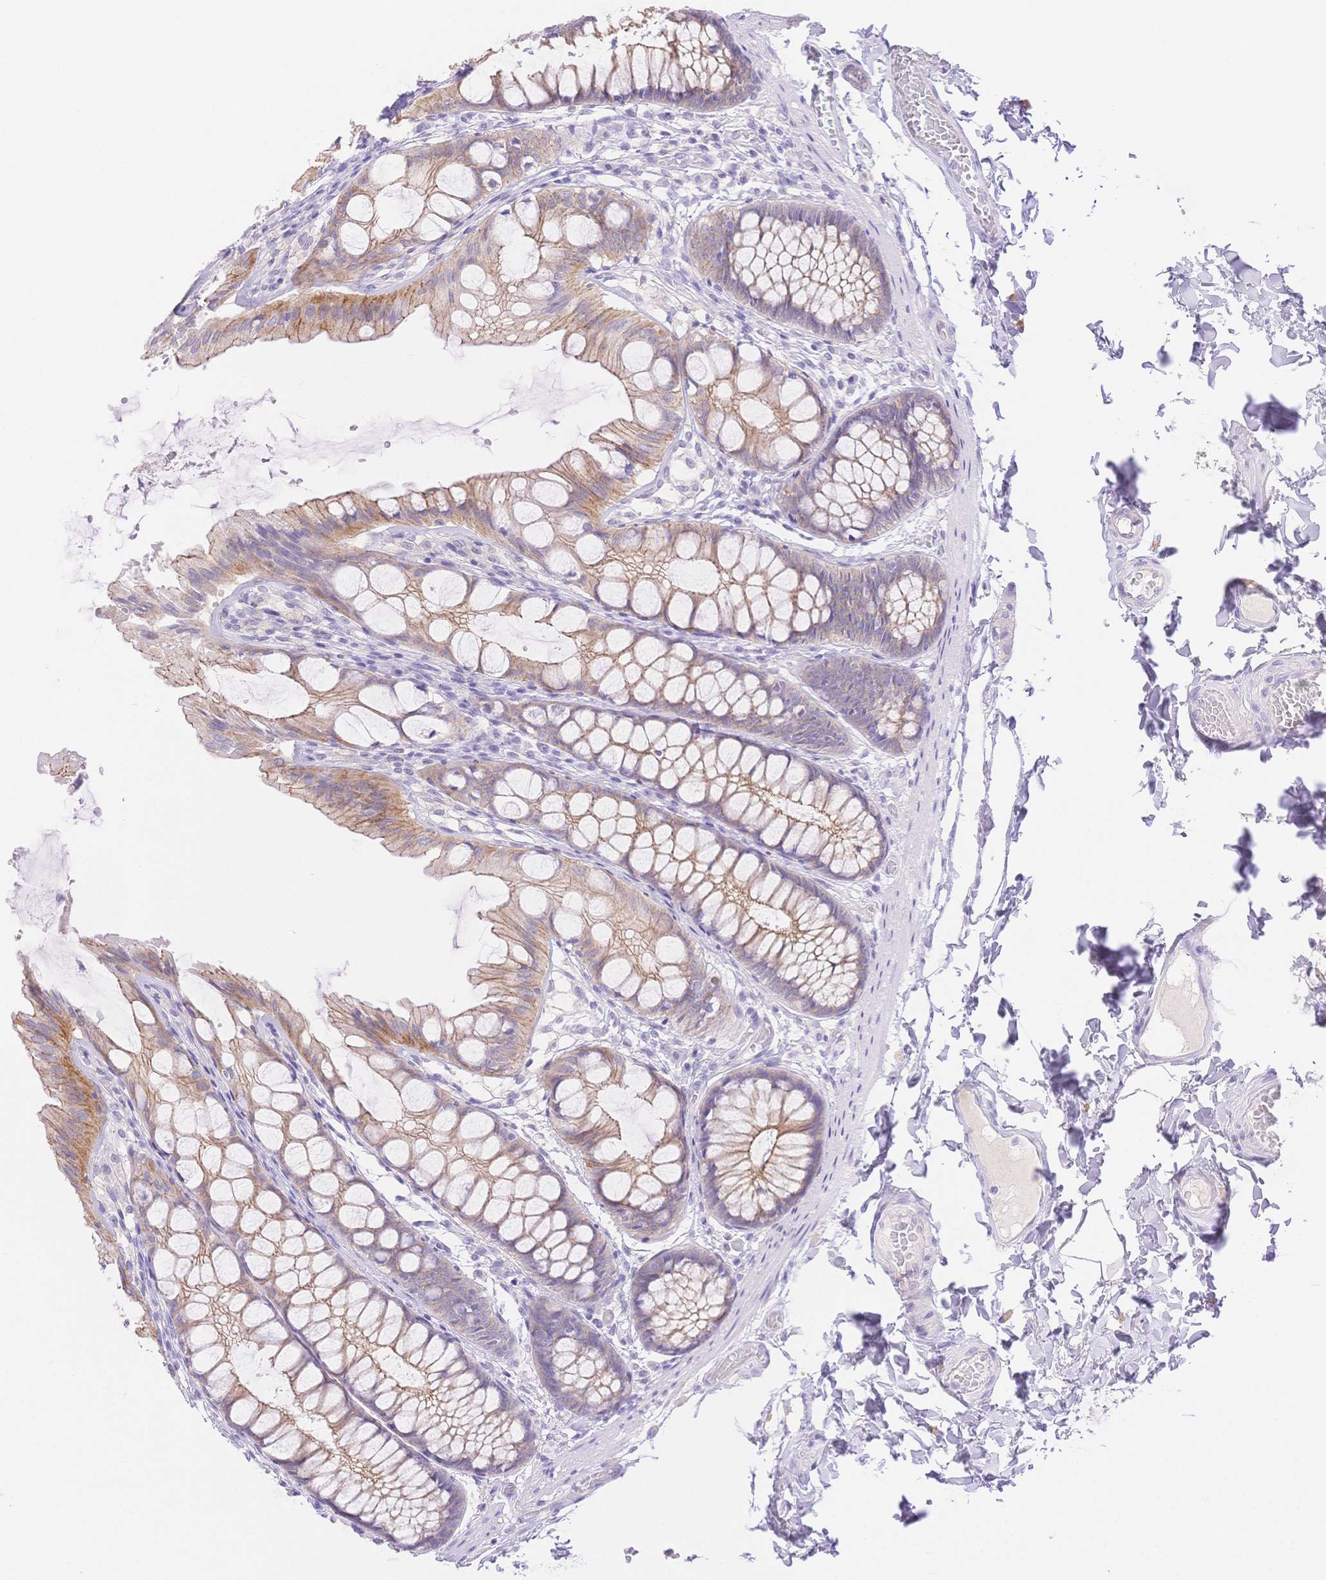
{"staining": {"intensity": "negative", "quantity": "none", "location": "none"}, "tissue": "colon", "cell_type": "Endothelial cells", "image_type": "normal", "snomed": [{"axis": "morphology", "description": "Normal tissue, NOS"}, {"axis": "topography", "description": "Colon"}], "caption": "There is no significant positivity in endothelial cells of colon. Nuclei are stained in blue.", "gene": "WDR54", "patient": {"sex": "male", "age": 47}}